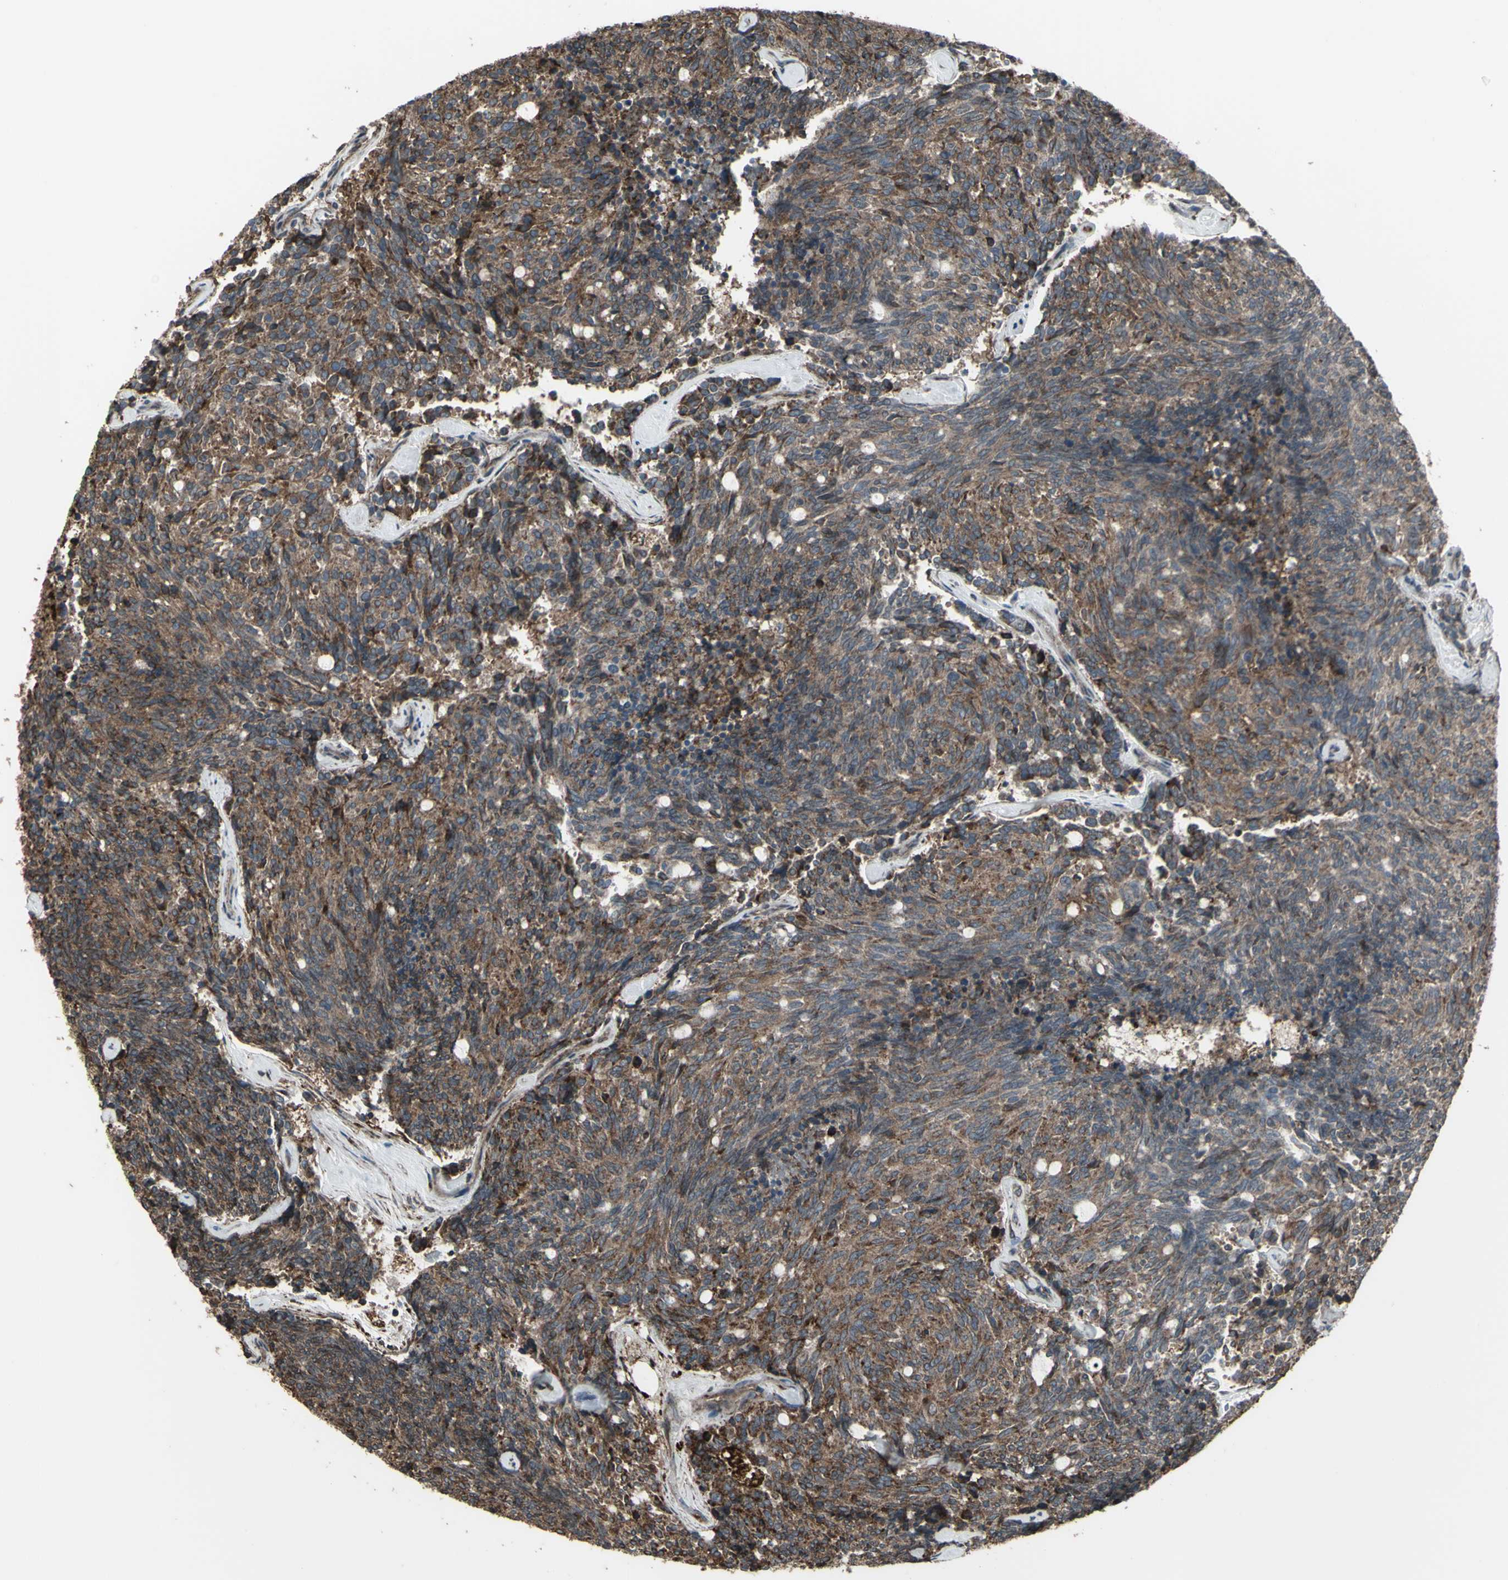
{"staining": {"intensity": "moderate", "quantity": ">75%", "location": "cytoplasmic/membranous"}, "tissue": "carcinoid", "cell_type": "Tumor cells", "image_type": "cancer", "snomed": [{"axis": "morphology", "description": "Carcinoid, malignant, NOS"}, {"axis": "topography", "description": "Pancreas"}], "caption": "Moderate cytoplasmic/membranous staining is identified in approximately >75% of tumor cells in carcinoid (malignant). Using DAB (3,3'-diaminobenzidine) (brown) and hematoxylin (blue) stains, captured at high magnification using brightfield microscopy.", "gene": "SMO", "patient": {"sex": "female", "age": 54}}